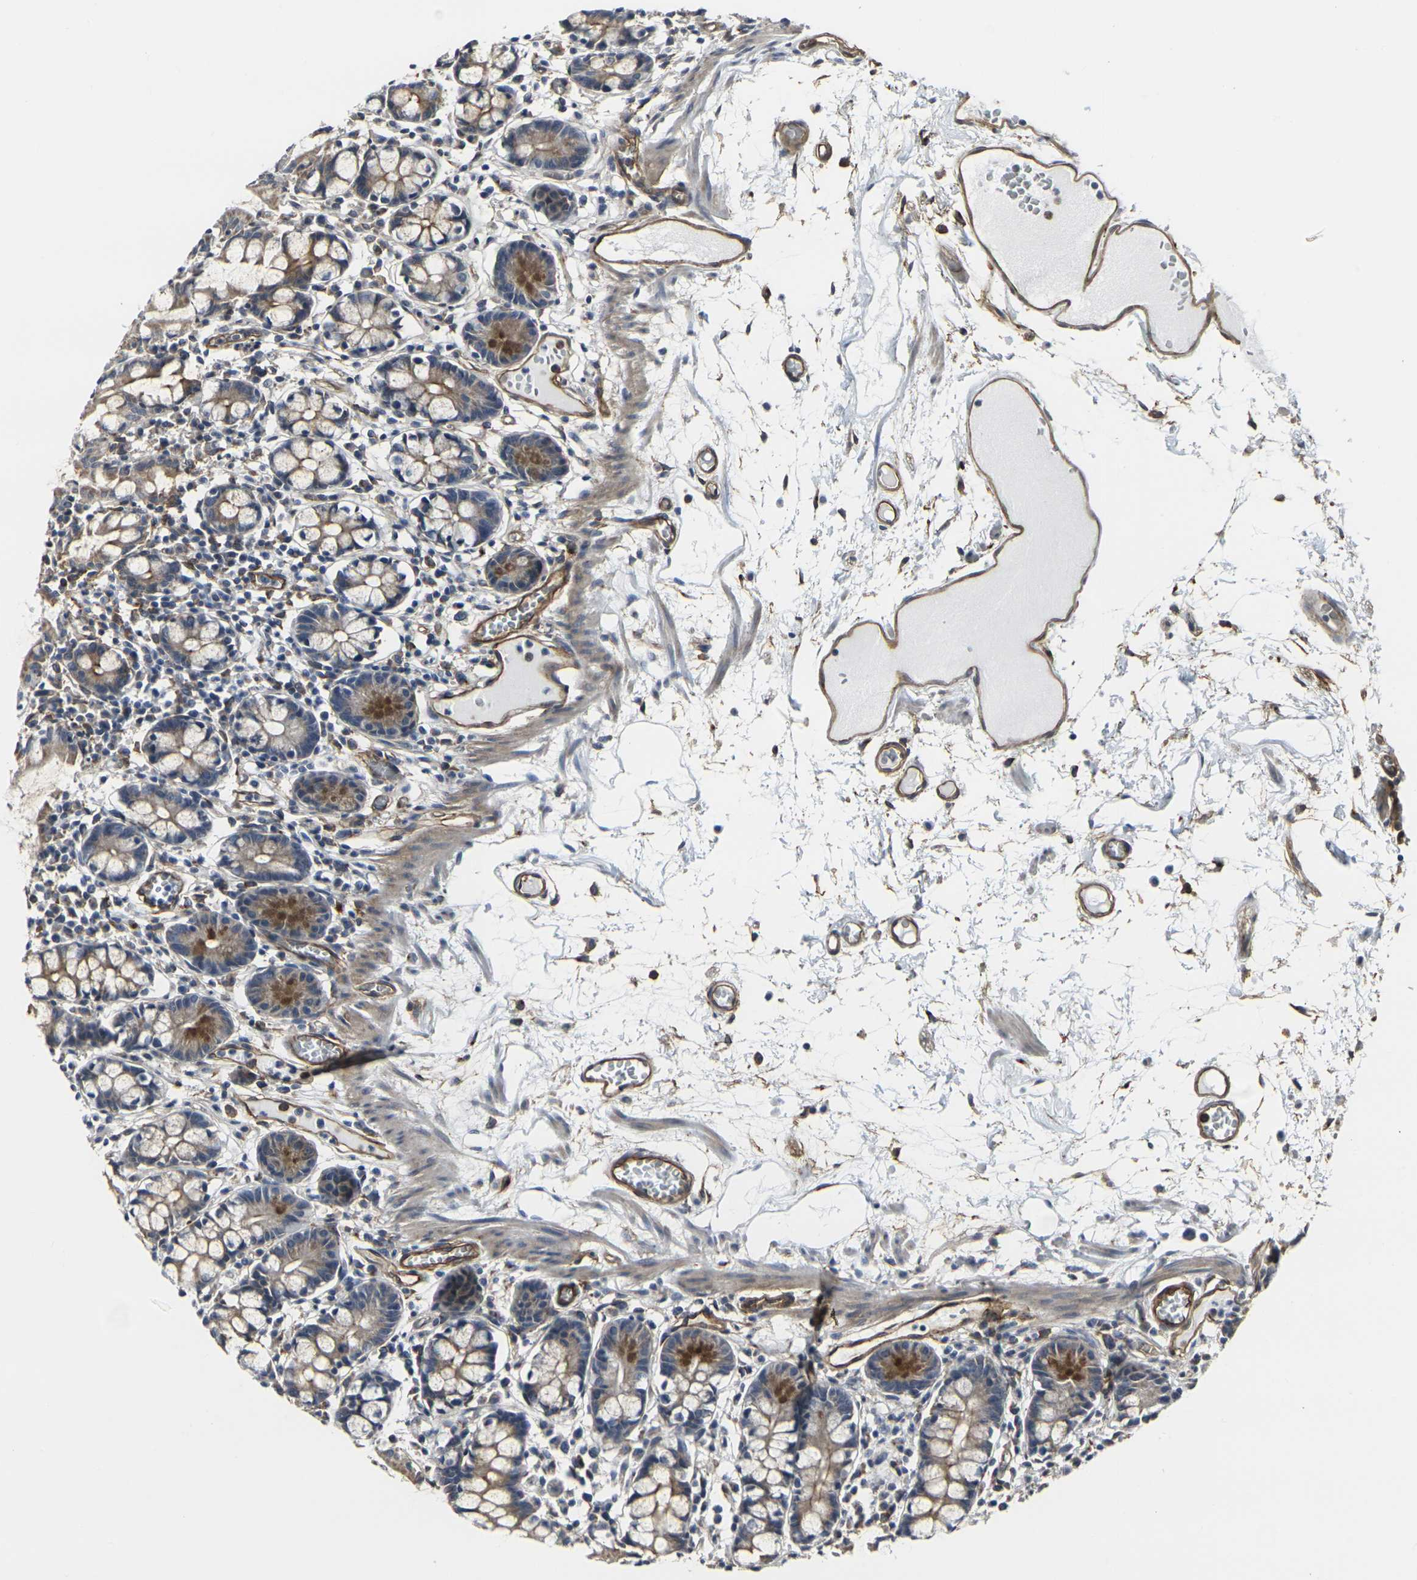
{"staining": {"intensity": "moderate", "quantity": ">75%", "location": "cytoplasmic/membranous"}, "tissue": "small intestine", "cell_type": "Glandular cells", "image_type": "normal", "snomed": [{"axis": "morphology", "description": "Normal tissue, NOS"}, {"axis": "morphology", "description": "Cystadenocarcinoma, serous, Metastatic site"}, {"axis": "topography", "description": "Small intestine"}], "caption": "IHC photomicrograph of normal small intestine: human small intestine stained using immunohistochemistry (IHC) displays medium levels of moderate protein expression localized specifically in the cytoplasmic/membranous of glandular cells, appearing as a cytoplasmic/membranous brown color.", "gene": "MYOF", "patient": {"sex": "female", "age": 61}}